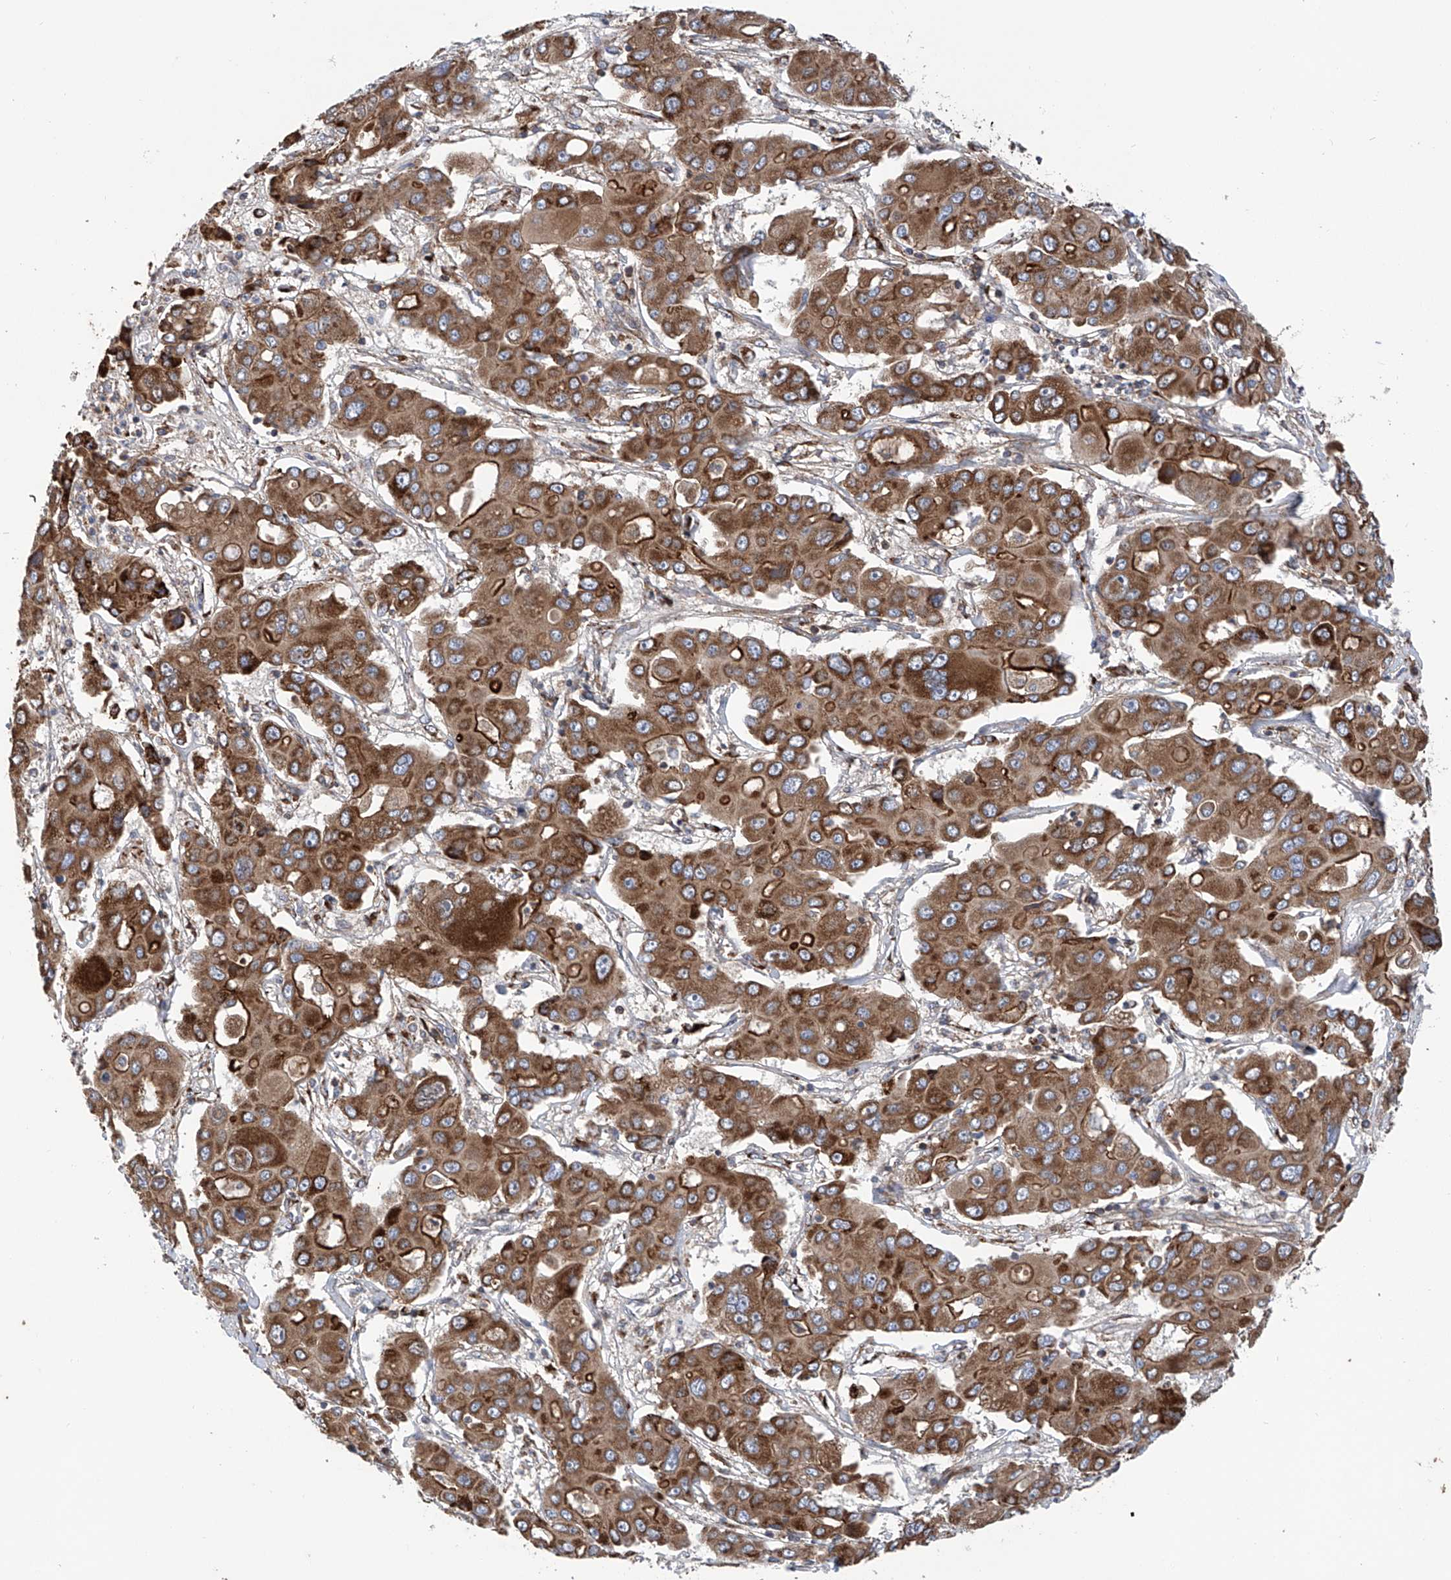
{"staining": {"intensity": "strong", "quantity": ">75%", "location": "cytoplasmic/membranous"}, "tissue": "liver cancer", "cell_type": "Tumor cells", "image_type": "cancer", "snomed": [{"axis": "morphology", "description": "Cholangiocarcinoma"}, {"axis": "topography", "description": "Liver"}], "caption": "The image displays a brown stain indicating the presence of a protein in the cytoplasmic/membranous of tumor cells in liver cancer.", "gene": "ASCC3", "patient": {"sex": "male", "age": 67}}